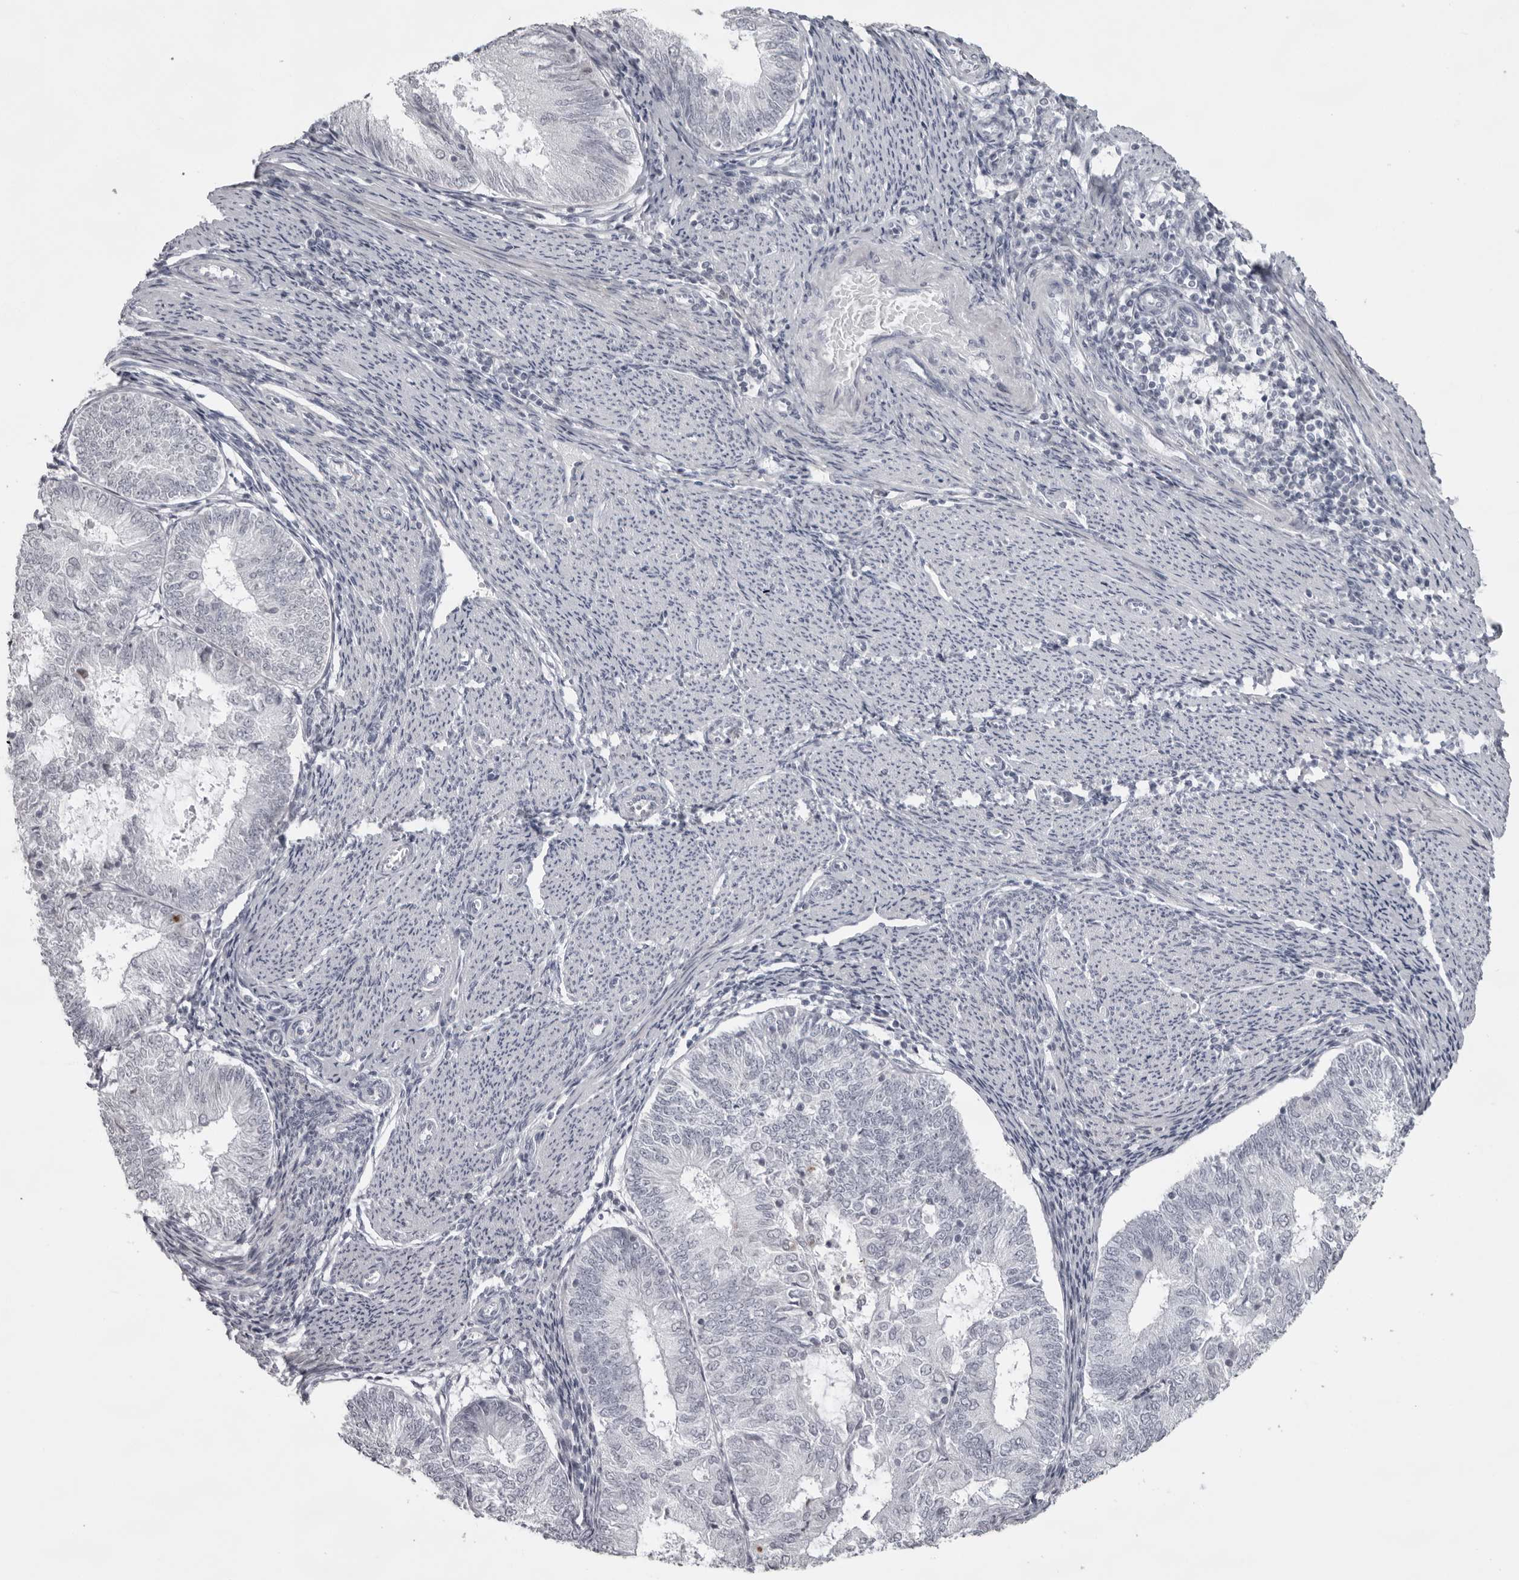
{"staining": {"intensity": "negative", "quantity": "none", "location": "none"}, "tissue": "endometrial cancer", "cell_type": "Tumor cells", "image_type": "cancer", "snomed": [{"axis": "morphology", "description": "Adenocarcinoma, NOS"}, {"axis": "topography", "description": "Endometrium"}], "caption": "Human adenocarcinoma (endometrial) stained for a protein using immunohistochemistry (IHC) demonstrates no staining in tumor cells.", "gene": "NUDT18", "patient": {"sex": "female", "age": 57}}